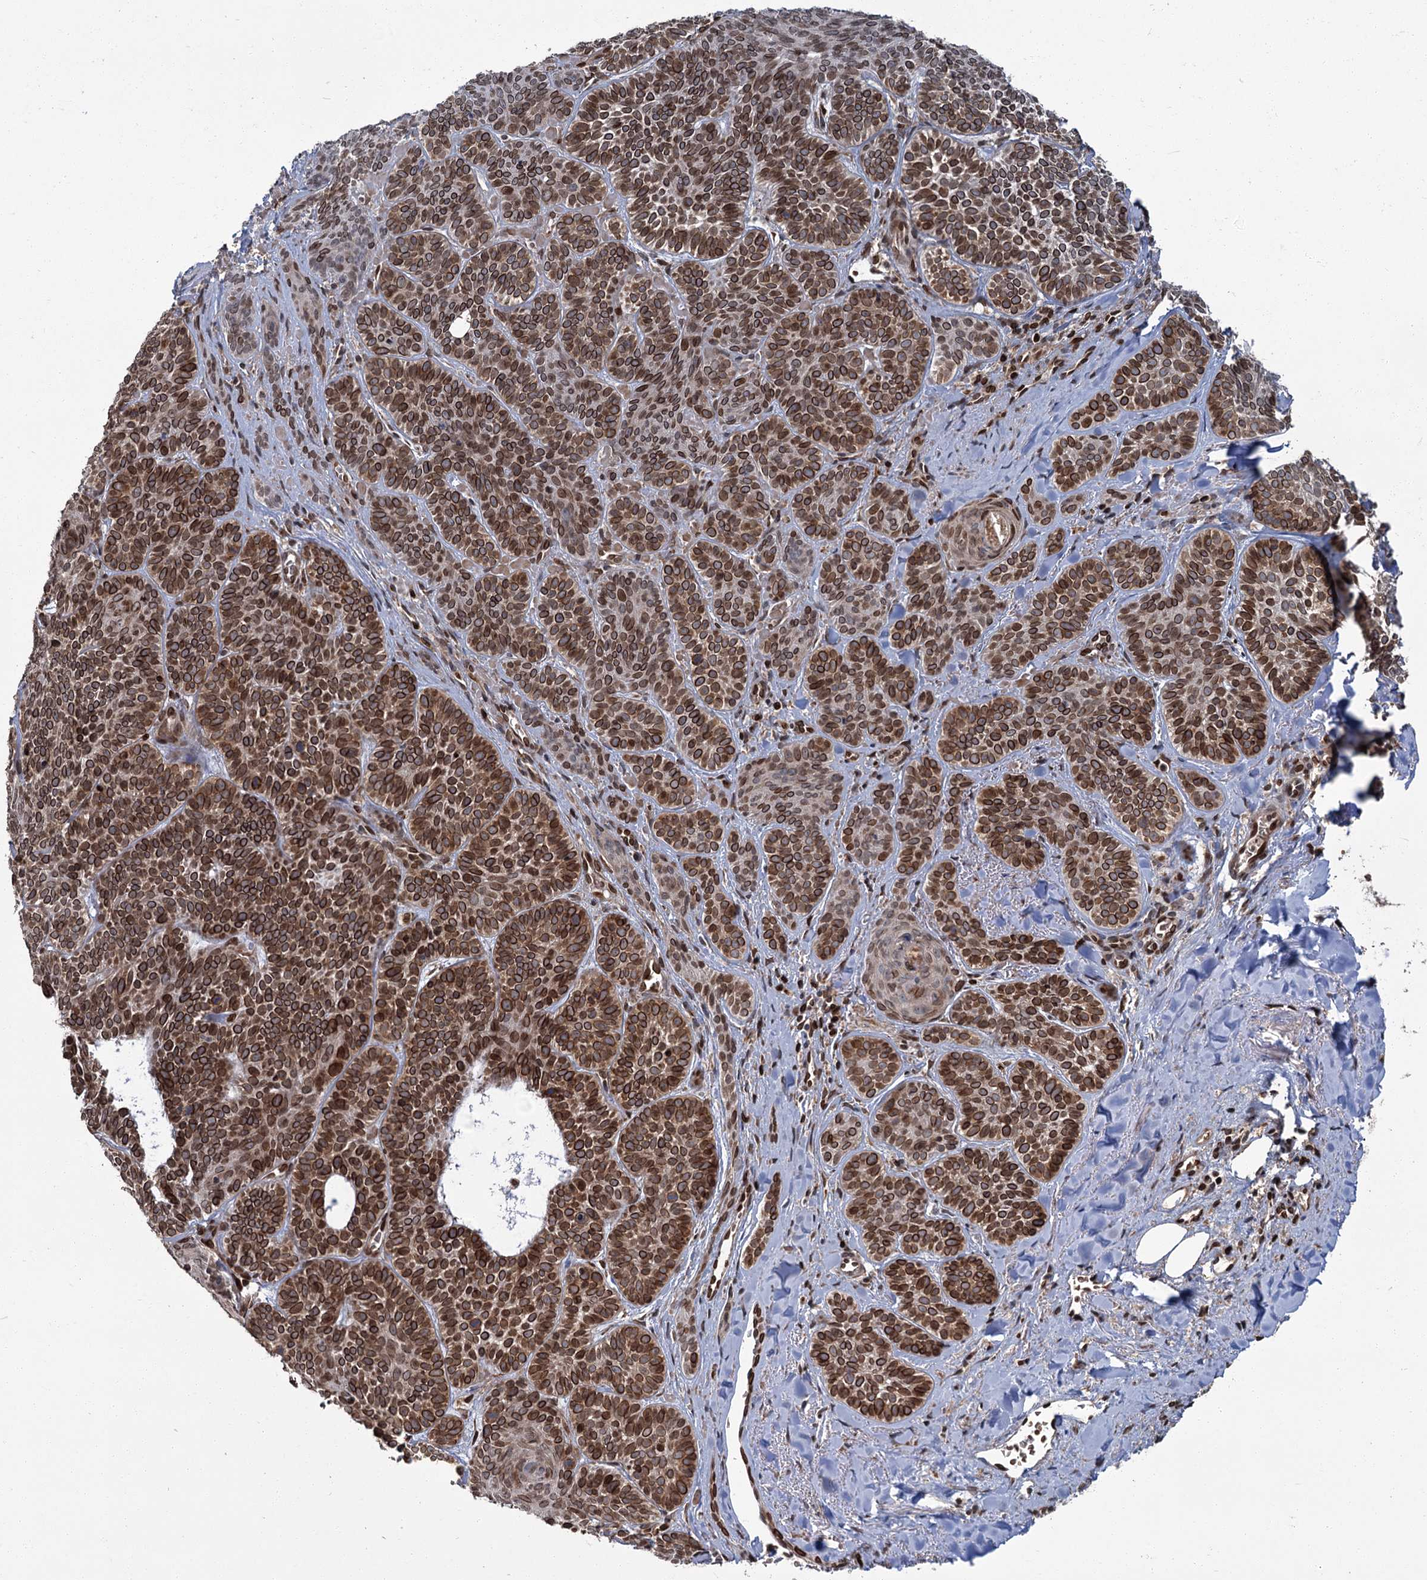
{"staining": {"intensity": "strong", "quantity": ">75%", "location": "cytoplasmic/membranous,nuclear"}, "tissue": "skin cancer", "cell_type": "Tumor cells", "image_type": "cancer", "snomed": [{"axis": "morphology", "description": "Basal cell carcinoma"}, {"axis": "topography", "description": "Skin"}], "caption": "A high amount of strong cytoplasmic/membranous and nuclear positivity is seen in approximately >75% of tumor cells in skin cancer tissue.", "gene": "CFAP46", "patient": {"sex": "male", "age": 85}}